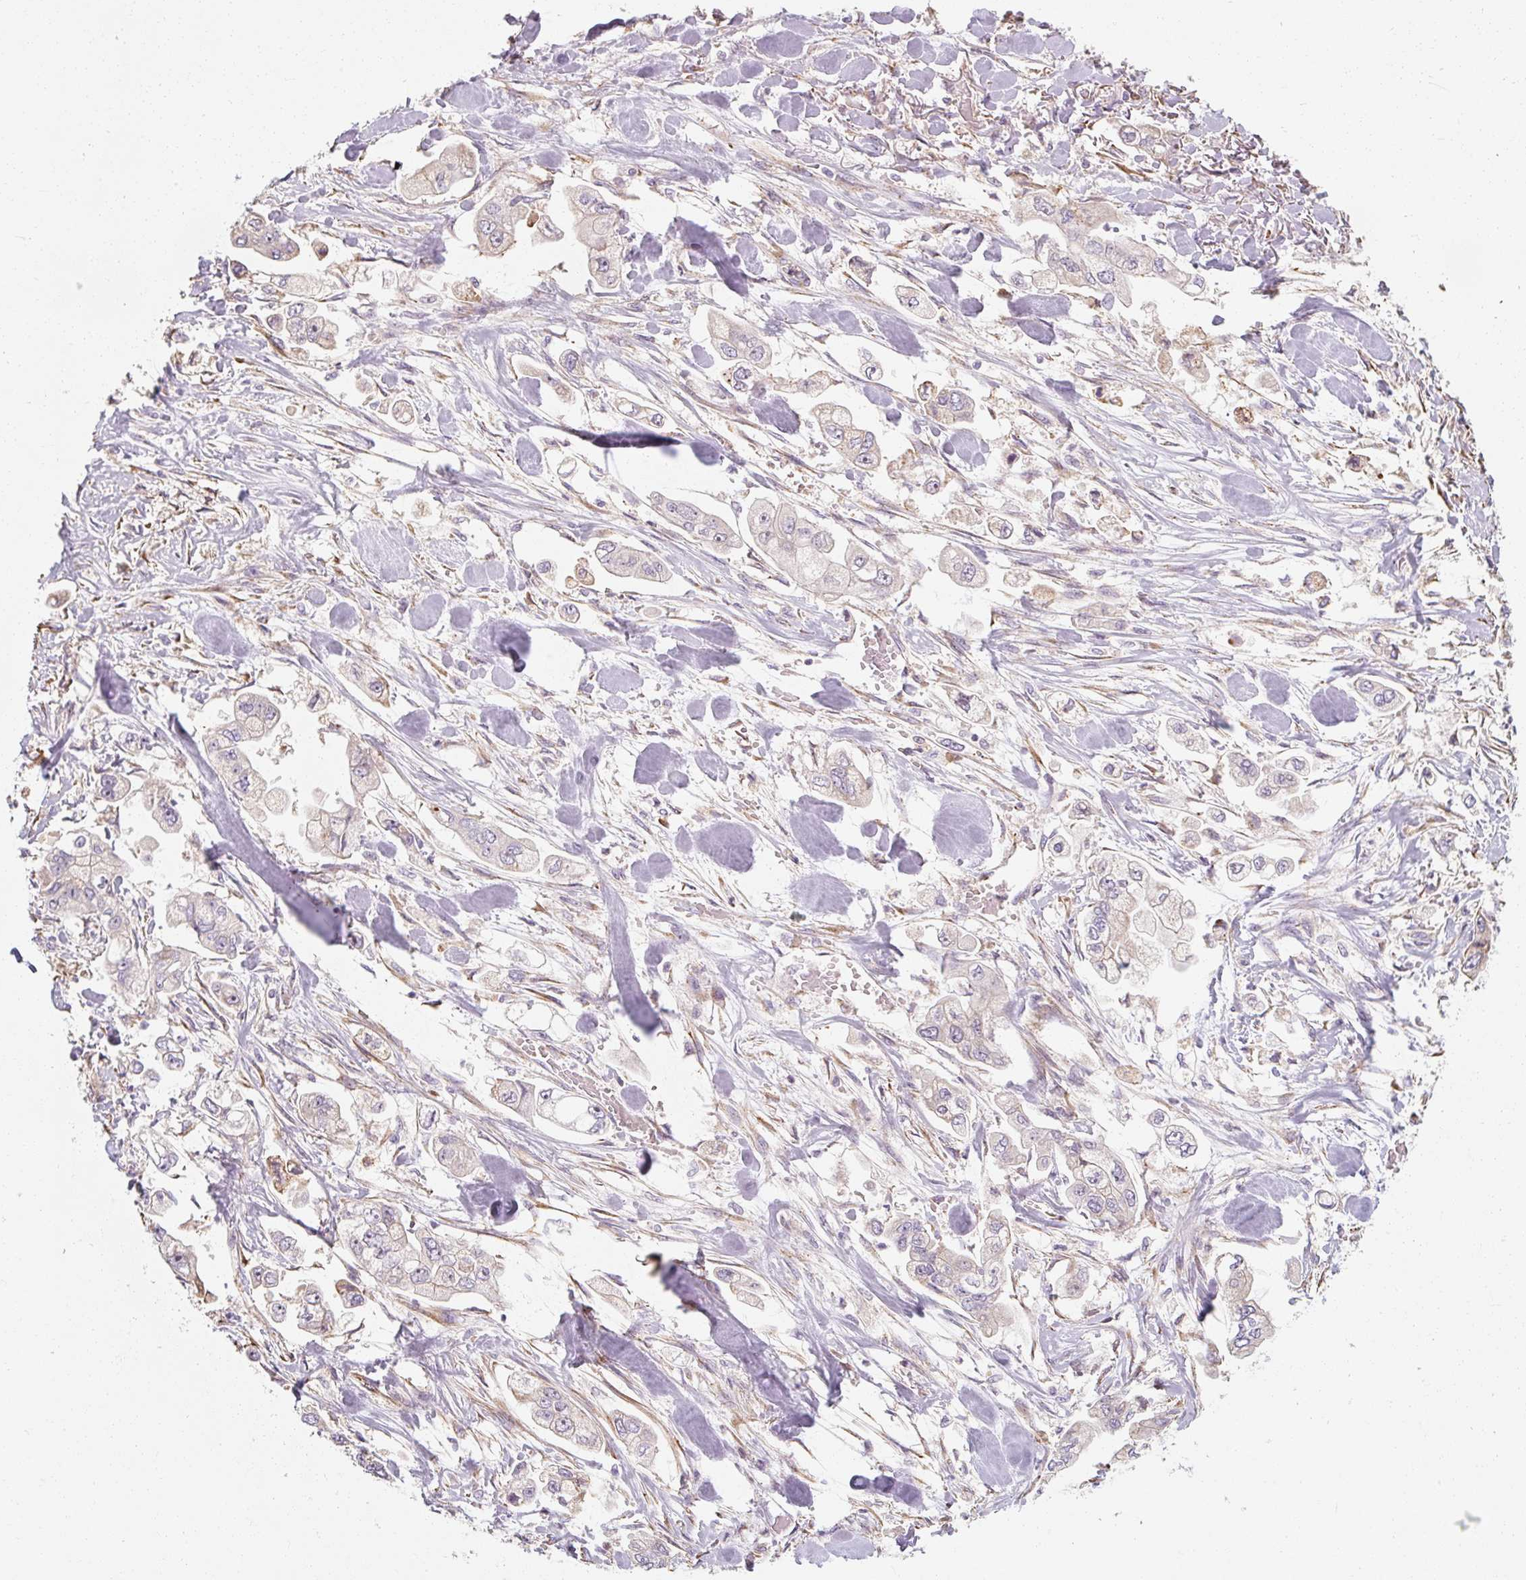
{"staining": {"intensity": "negative", "quantity": "none", "location": "none"}, "tissue": "stomach cancer", "cell_type": "Tumor cells", "image_type": "cancer", "snomed": [{"axis": "morphology", "description": "Adenocarcinoma, NOS"}, {"axis": "topography", "description": "Stomach"}], "caption": "The immunohistochemistry (IHC) micrograph has no significant staining in tumor cells of stomach cancer tissue.", "gene": "TBC1D4", "patient": {"sex": "male", "age": 62}}